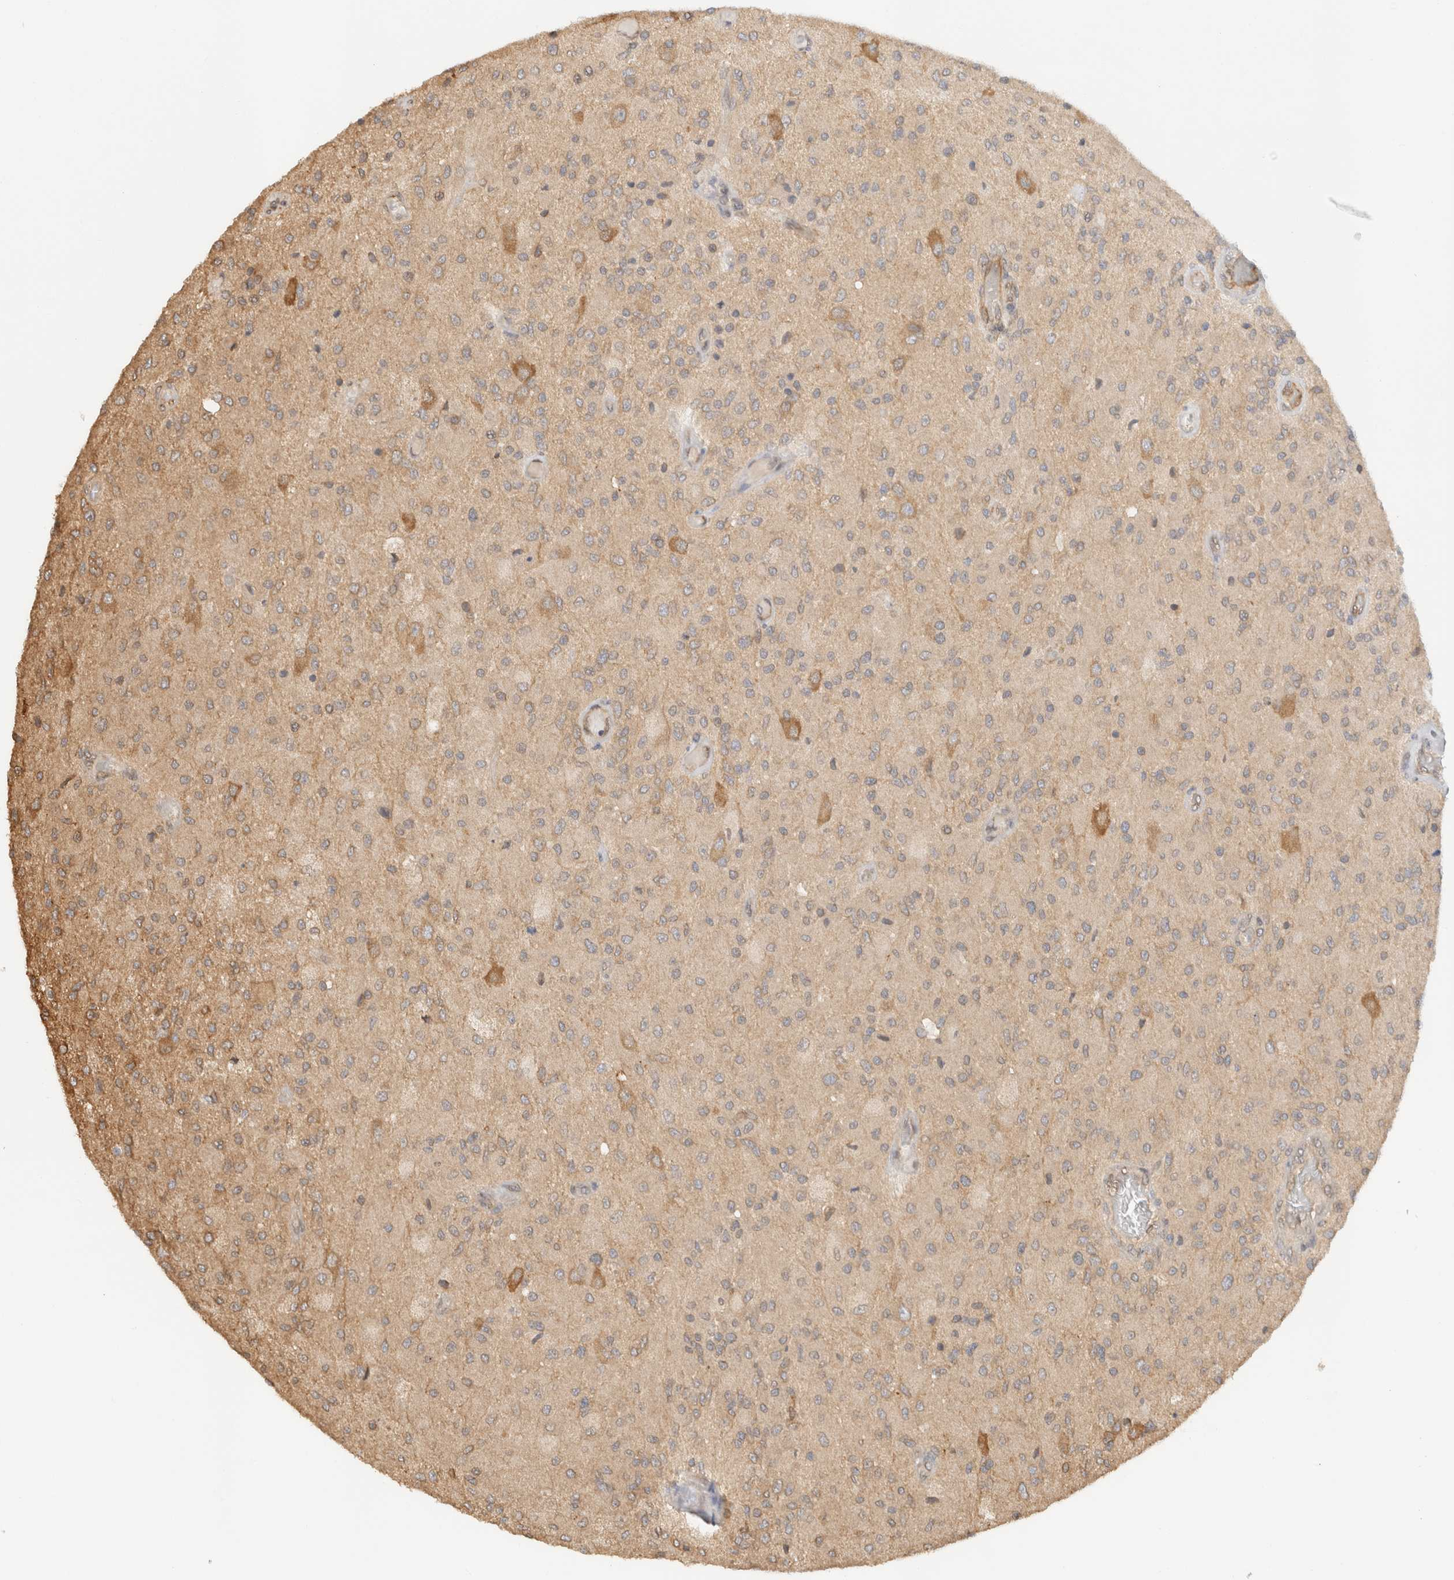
{"staining": {"intensity": "moderate", "quantity": "<25%", "location": "cytoplasmic/membranous"}, "tissue": "glioma", "cell_type": "Tumor cells", "image_type": "cancer", "snomed": [{"axis": "morphology", "description": "Normal tissue, NOS"}, {"axis": "morphology", "description": "Glioma, malignant, High grade"}, {"axis": "topography", "description": "Cerebral cortex"}], "caption": "Brown immunohistochemical staining in glioma exhibits moderate cytoplasmic/membranous staining in about <25% of tumor cells.", "gene": "ARFGEF2", "patient": {"sex": "male", "age": 77}}